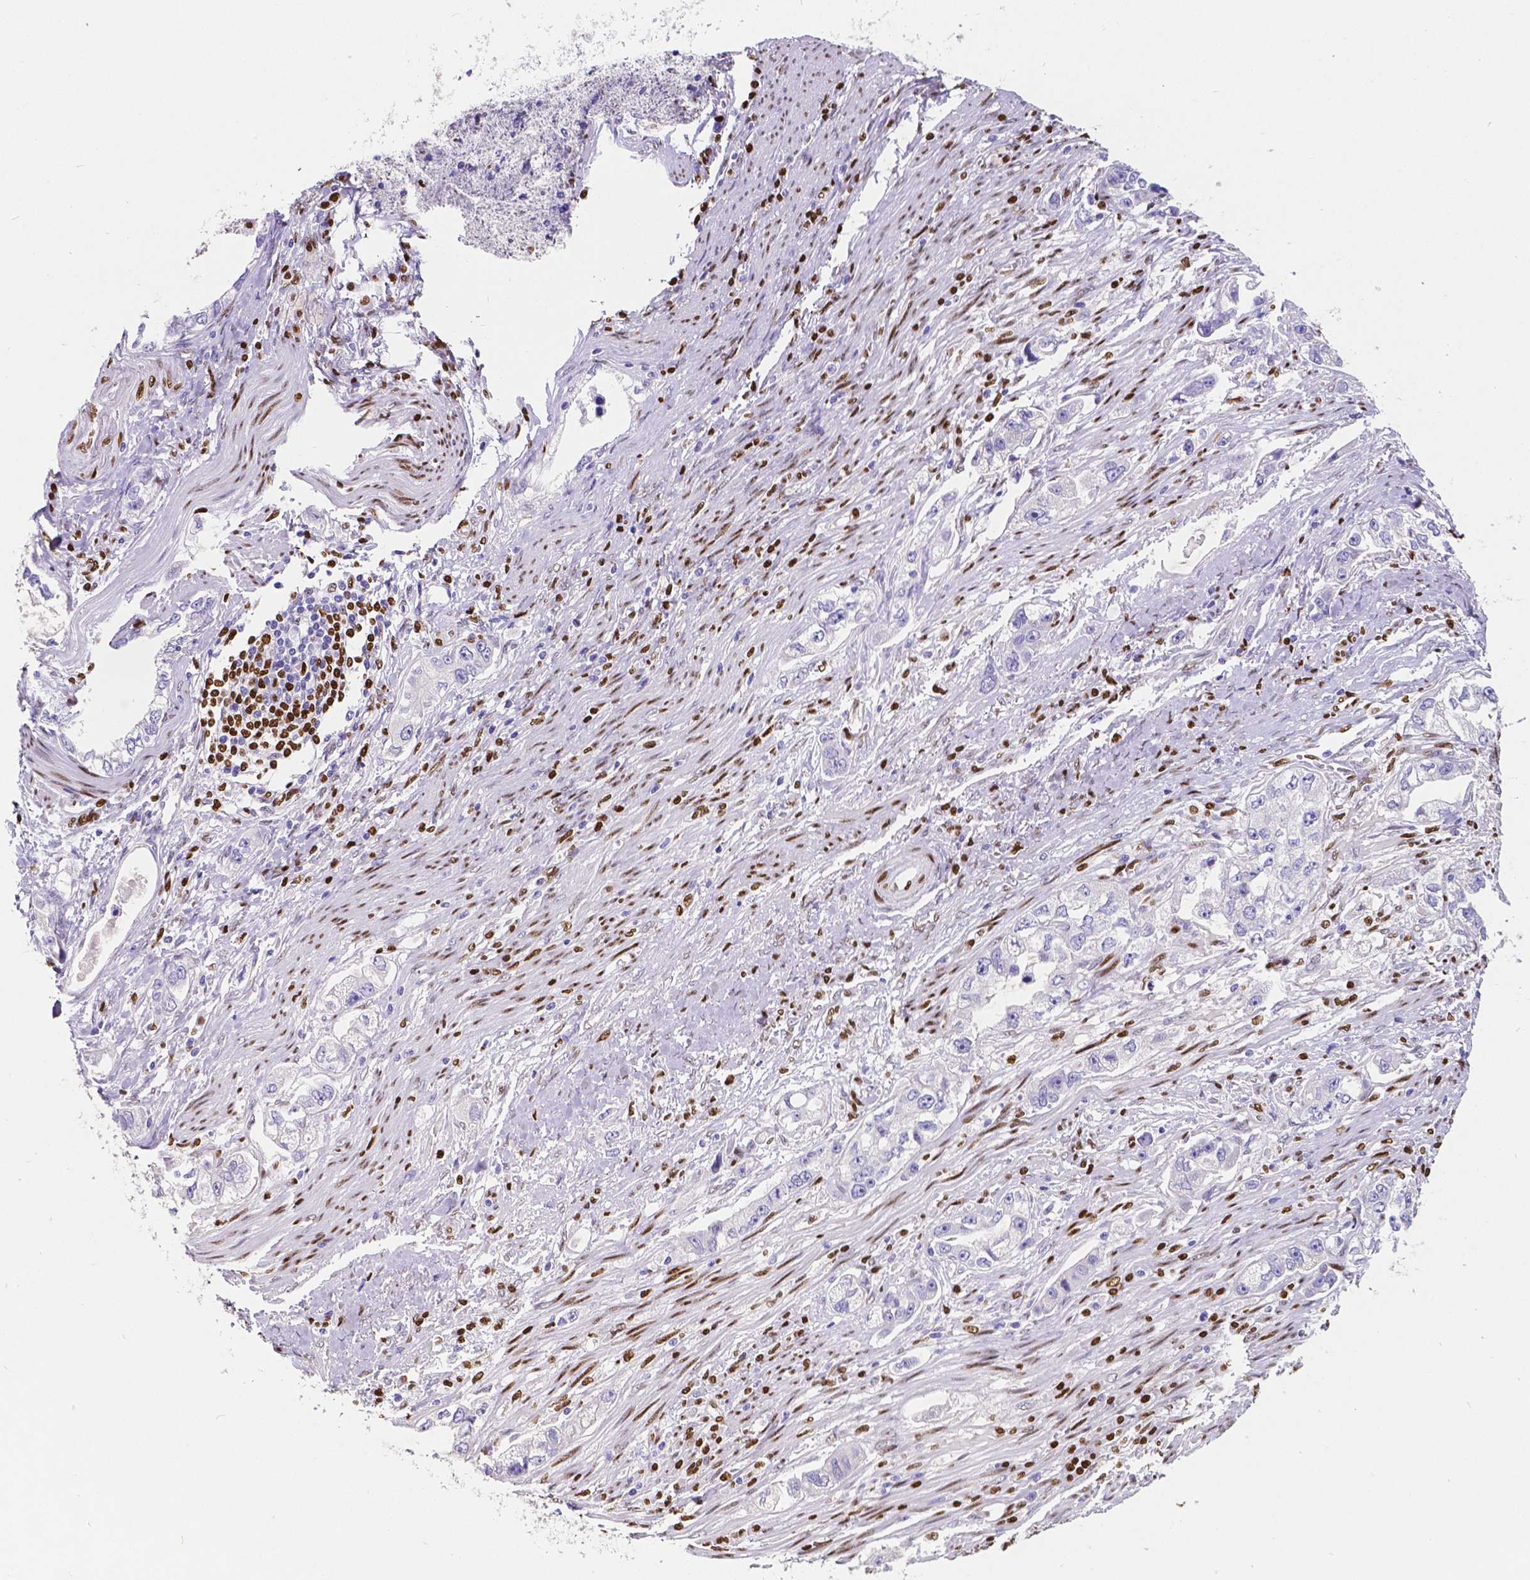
{"staining": {"intensity": "negative", "quantity": "none", "location": "none"}, "tissue": "stomach cancer", "cell_type": "Tumor cells", "image_type": "cancer", "snomed": [{"axis": "morphology", "description": "Adenocarcinoma, NOS"}, {"axis": "topography", "description": "Stomach, lower"}], "caption": "Tumor cells are negative for protein expression in human adenocarcinoma (stomach).", "gene": "MEF2C", "patient": {"sex": "female", "age": 93}}